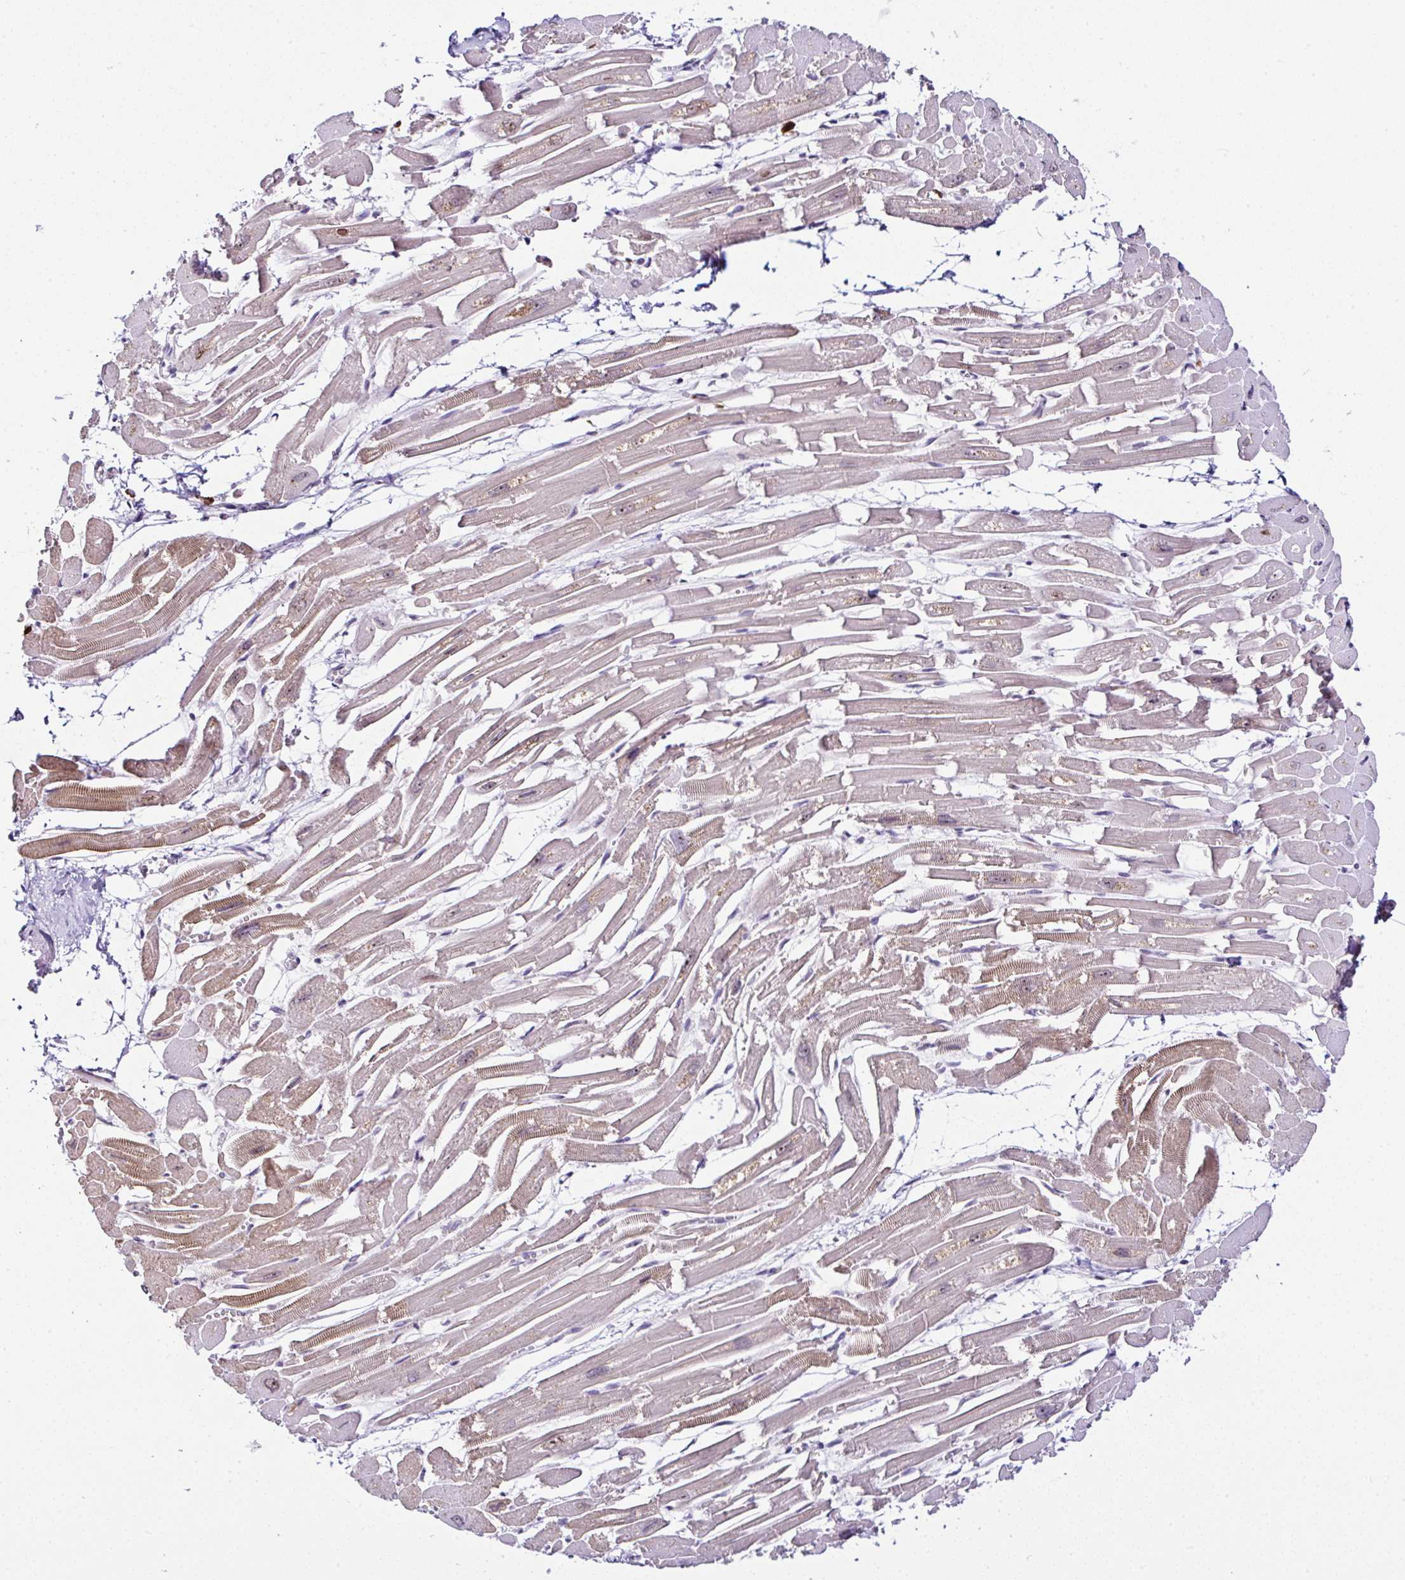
{"staining": {"intensity": "moderate", "quantity": "25%-75%", "location": "cytoplasmic/membranous"}, "tissue": "heart muscle", "cell_type": "Cardiomyocytes", "image_type": "normal", "snomed": [{"axis": "morphology", "description": "Normal tissue, NOS"}, {"axis": "topography", "description": "Heart"}], "caption": "An image of human heart muscle stained for a protein shows moderate cytoplasmic/membranous brown staining in cardiomyocytes. The protein is stained brown, and the nuclei are stained in blue (DAB (3,3'-diaminobenzidine) IHC with brightfield microscopy, high magnification).", "gene": "PTPN2", "patient": {"sex": "male", "age": 54}}